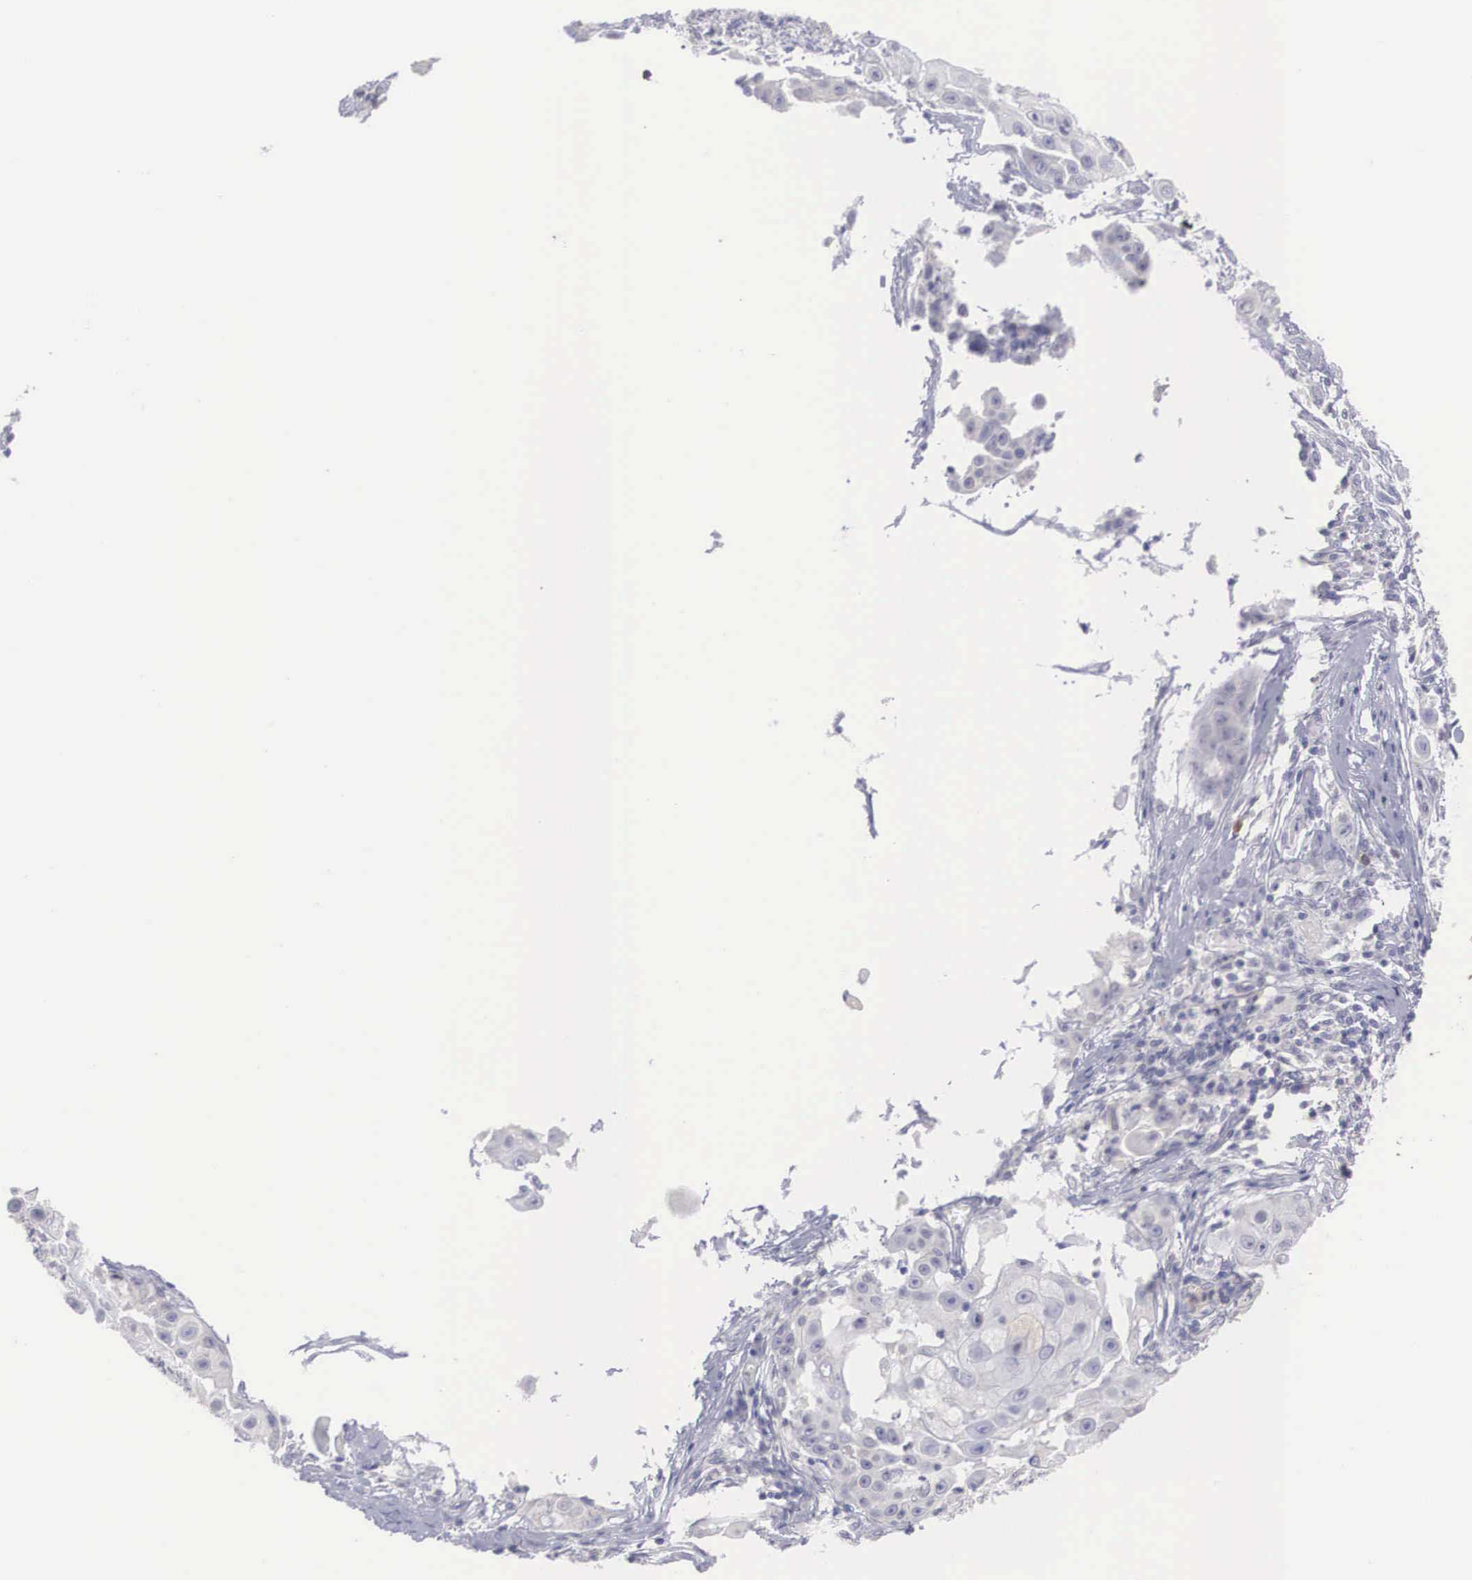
{"staining": {"intensity": "negative", "quantity": "none", "location": "none"}, "tissue": "skin cancer", "cell_type": "Tumor cells", "image_type": "cancer", "snomed": [{"axis": "morphology", "description": "Squamous cell carcinoma, NOS"}, {"axis": "topography", "description": "Skin"}], "caption": "Protein analysis of squamous cell carcinoma (skin) exhibits no significant expression in tumor cells.", "gene": "REPS2", "patient": {"sex": "female", "age": 57}}